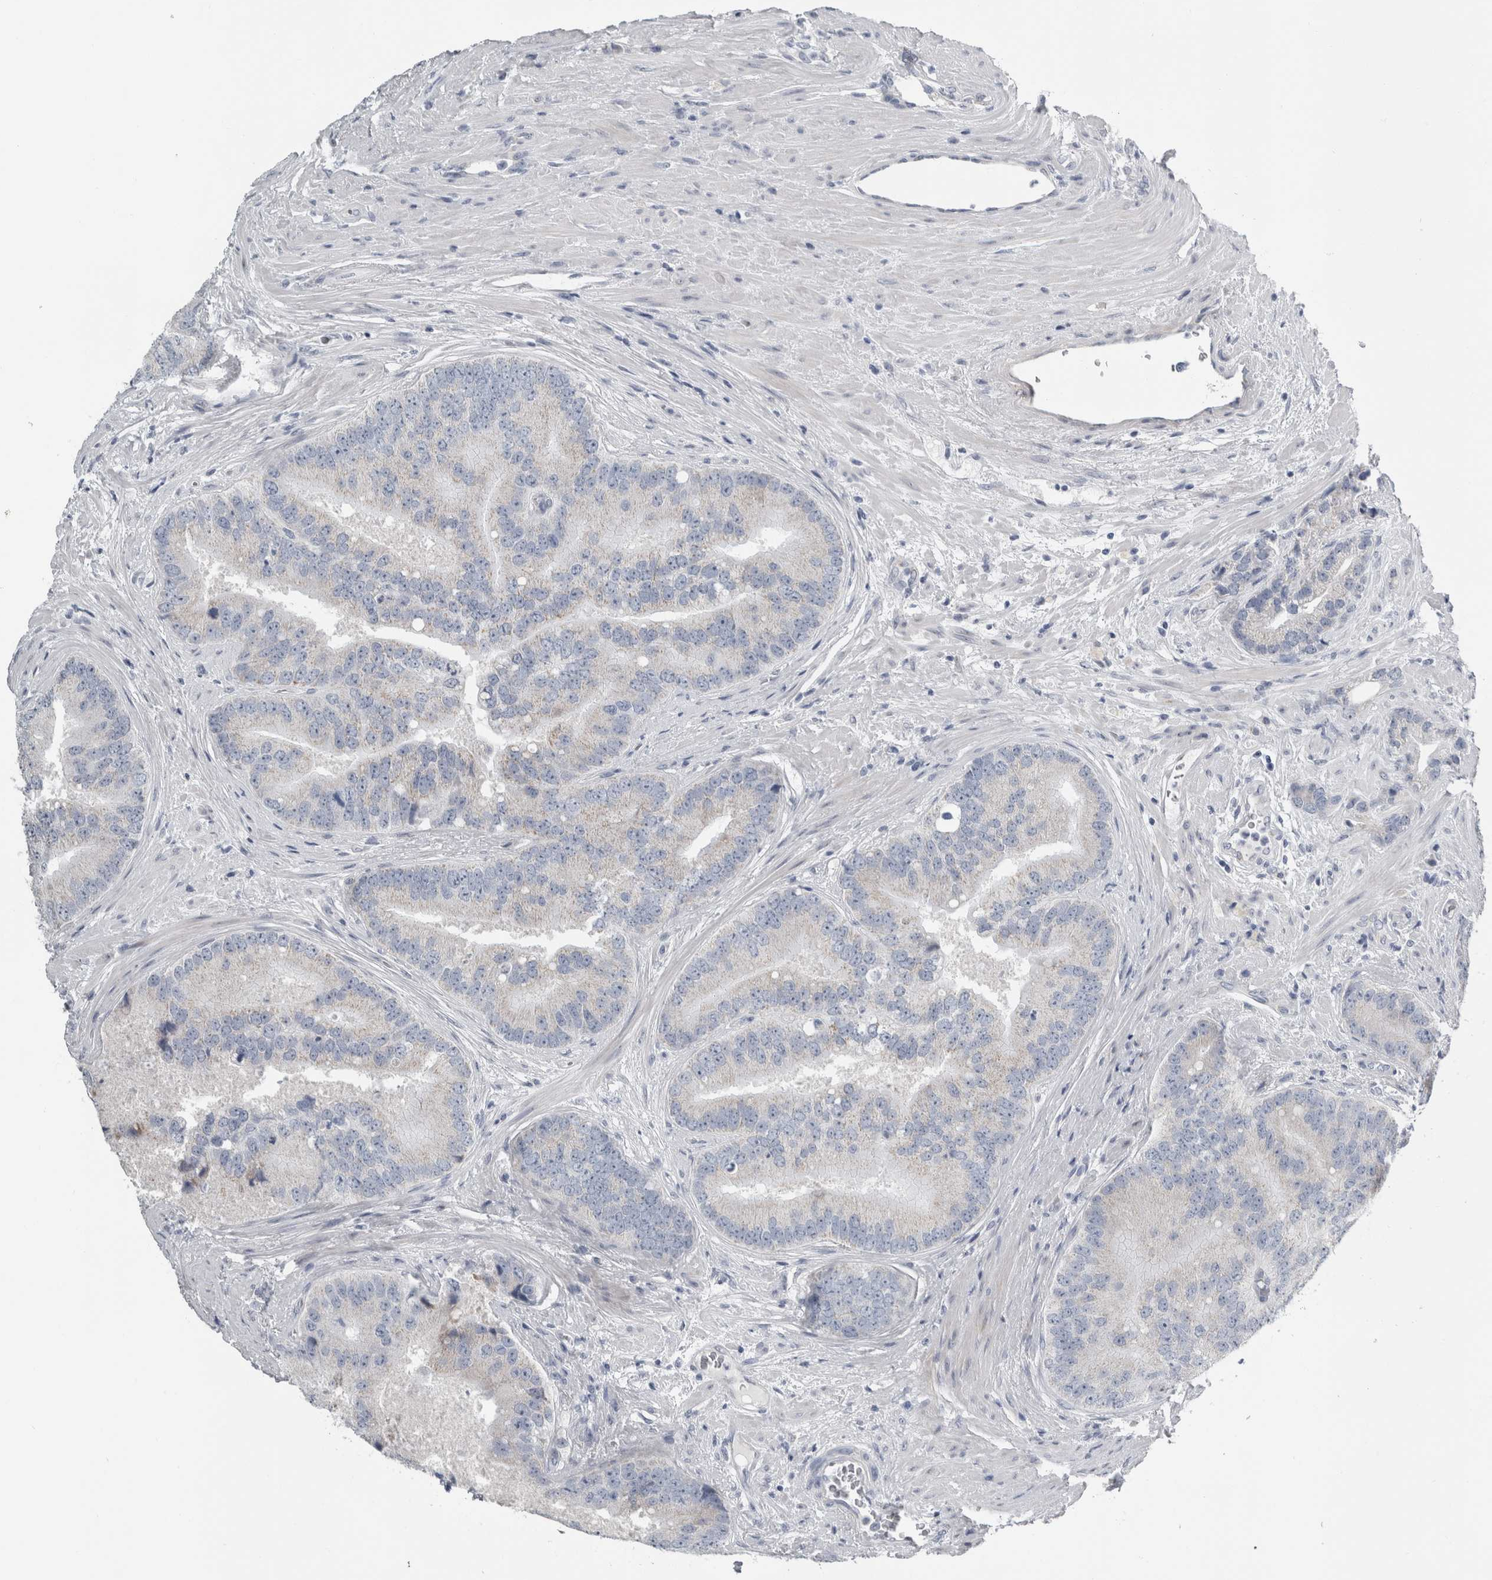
{"staining": {"intensity": "weak", "quantity": "<25%", "location": "cytoplasmic/membranous"}, "tissue": "prostate cancer", "cell_type": "Tumor cells", "image_type": "cancer", "snomed": [{"axis": "morphology", "description": "Adenocarcinoma, High grade"}, {"axis": "topography", "description": "Prostate"}], "caption": "Micrograph shows no significant protein positivity in tumor cells of prostate cancer.", "gene": "FXYD7", "patient": {"sex": "male", "age": 70}}